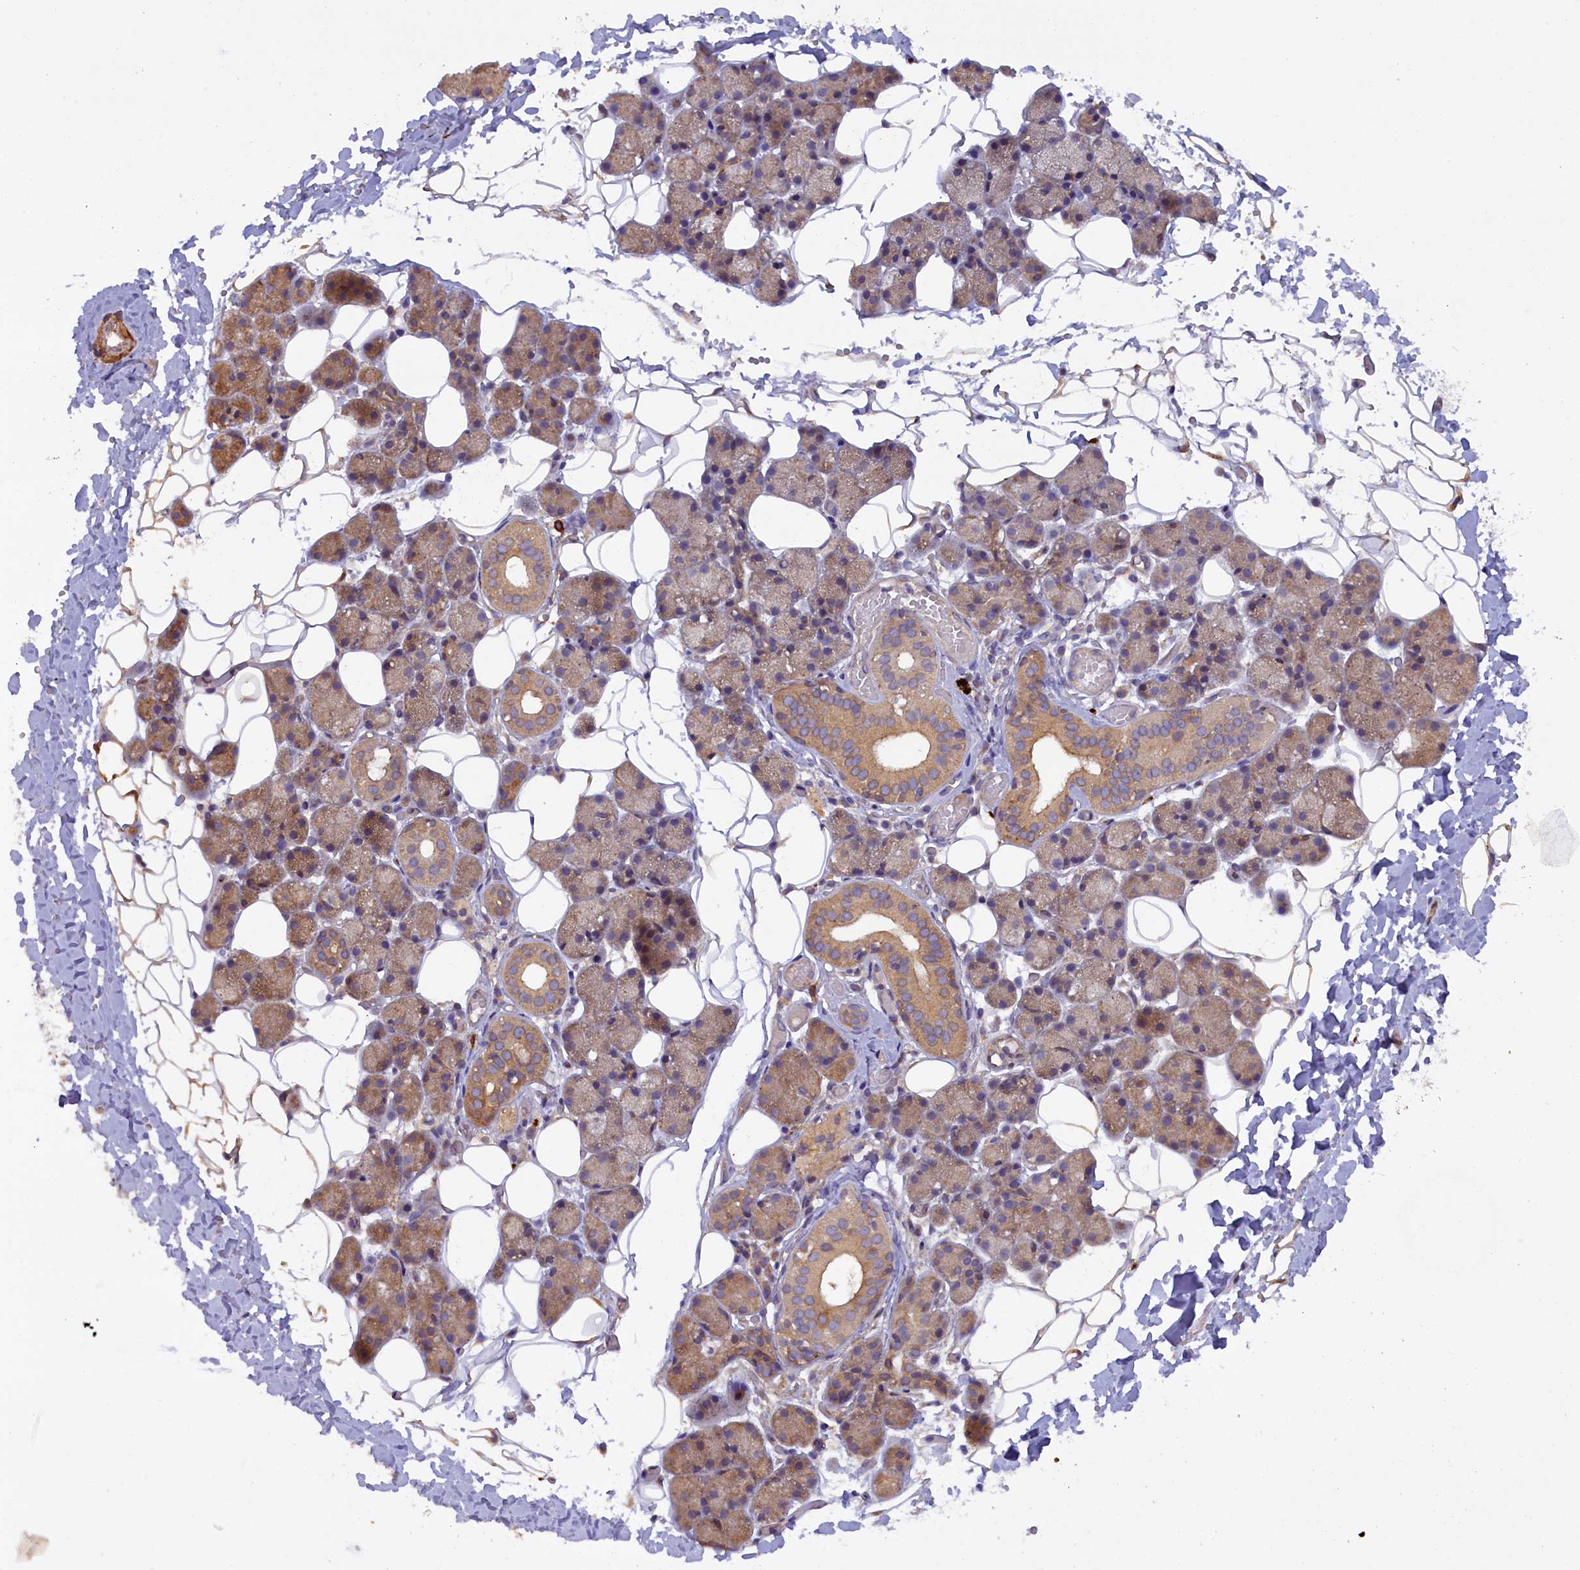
{"staining": {"intensity": "moderate", "quantity": "25%-75%", "location": "cytoplasmic/membranous"}, "tissue": "salivary gland", "cell_type": "Glandular cells", "image_type": "normal", "snomed": [{"axis": "morphology", "description": "Normal tissue, NOS"}, {"axis": "topography", "description": "Salivary gland"}], "caption": "Immunohistochemical staining of normal salivary gland exhibits 25%-75% levels of moderate cytoplasmic/membranous protein staining in approximately 25%-75% of glandular cells.", "gene": "CCDC9B", "patient": {"sex": "female", "age": 33}}